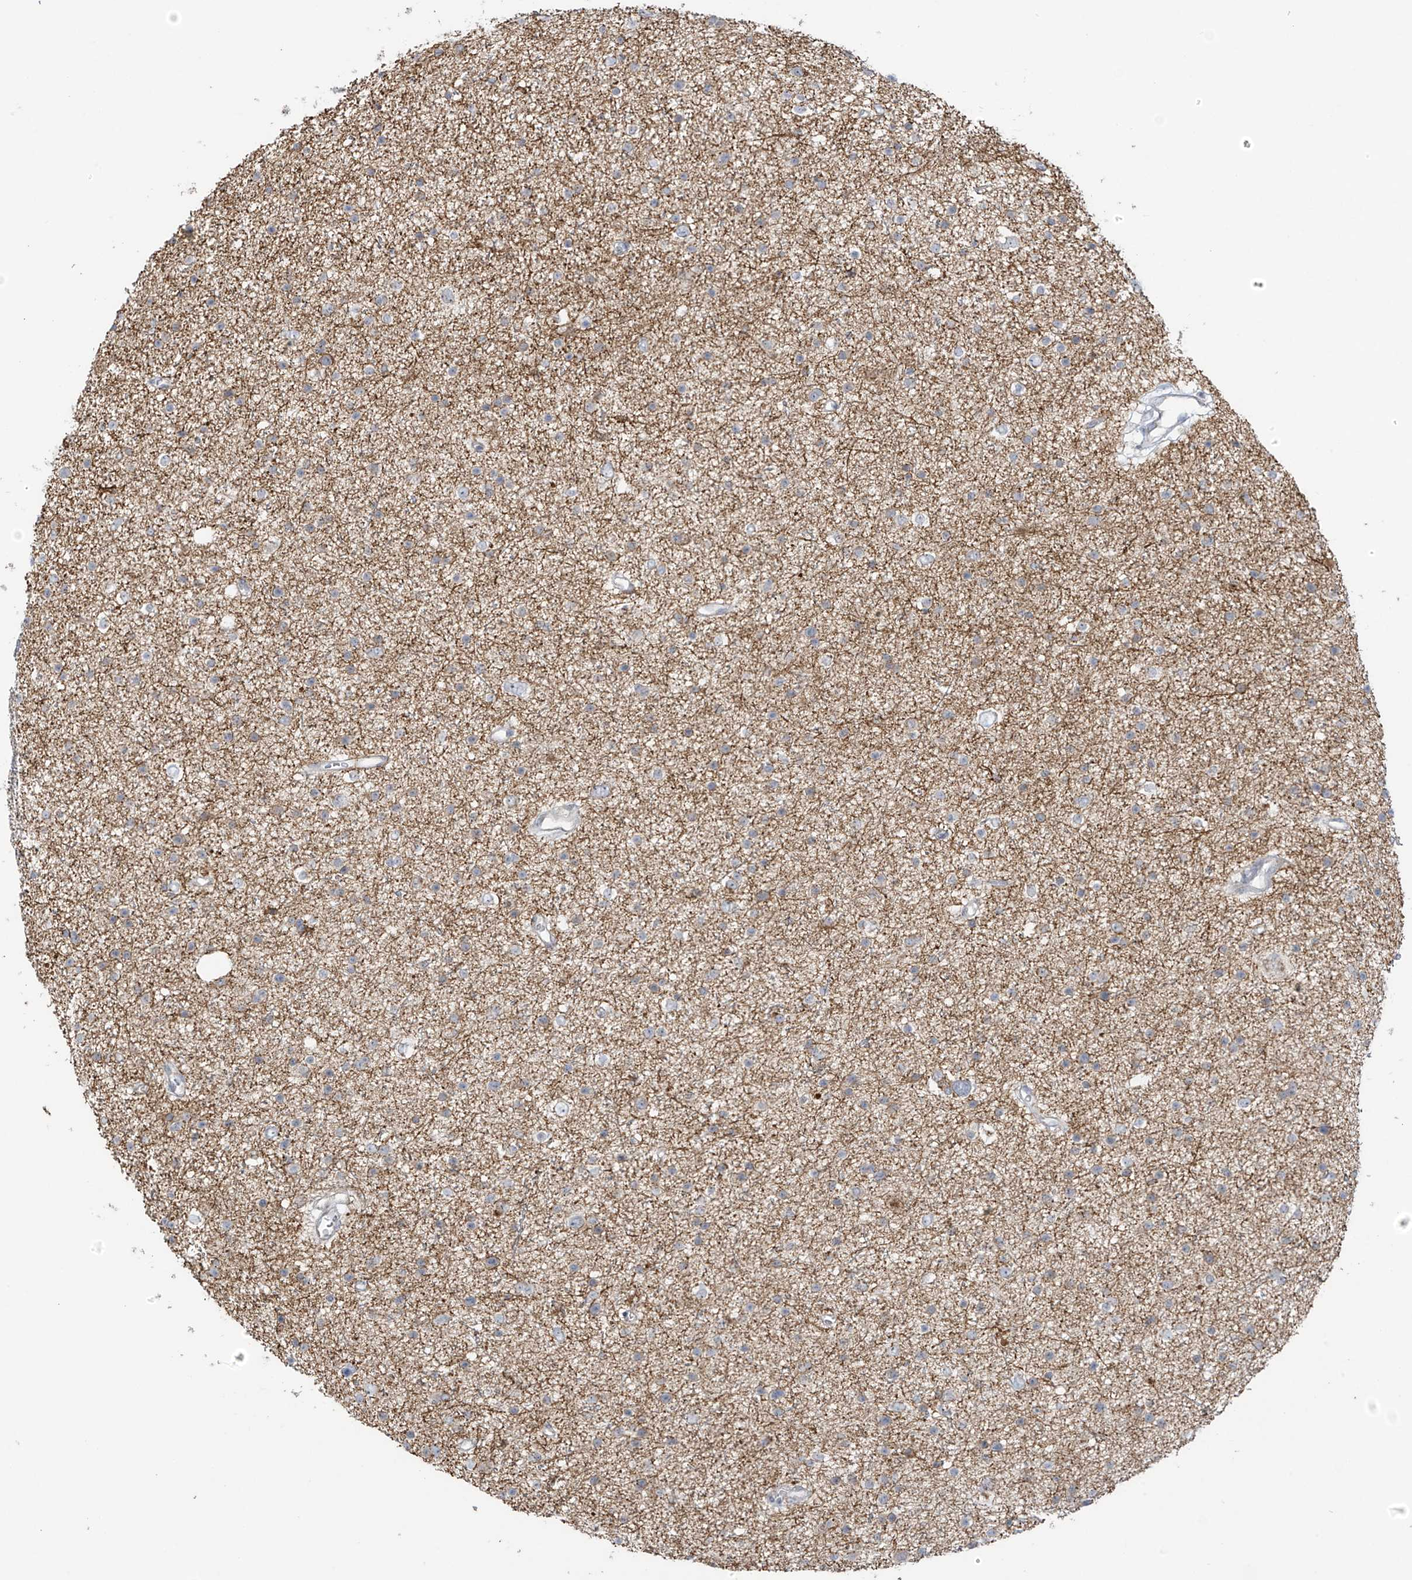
{"staining": {"intensity": "negative", "quantity": "none", "location": "none"}, "tissue": "glioma", "cell_type": "Tumor cells", "image_type": "cancer", "snomed": [{"axis": "morphology", "description": "Glioma, malignant, Low grade"}, {"axis": "topography", "description": "Brain"}], "caption": "Immunohistochemistry (IHC) micrograph of glioma stained for a protein (brown), which demonstrates no positivity in tumor cells. The staining was performed using DAB (3,3'-diaminobenzidine) to visualize the protein expression in brown, while the nuclei were stained in blue with hematoxylin (Magnification: 20x).", "gene": "HDDC2", "patient": {"sex": "female", "age": 37}}